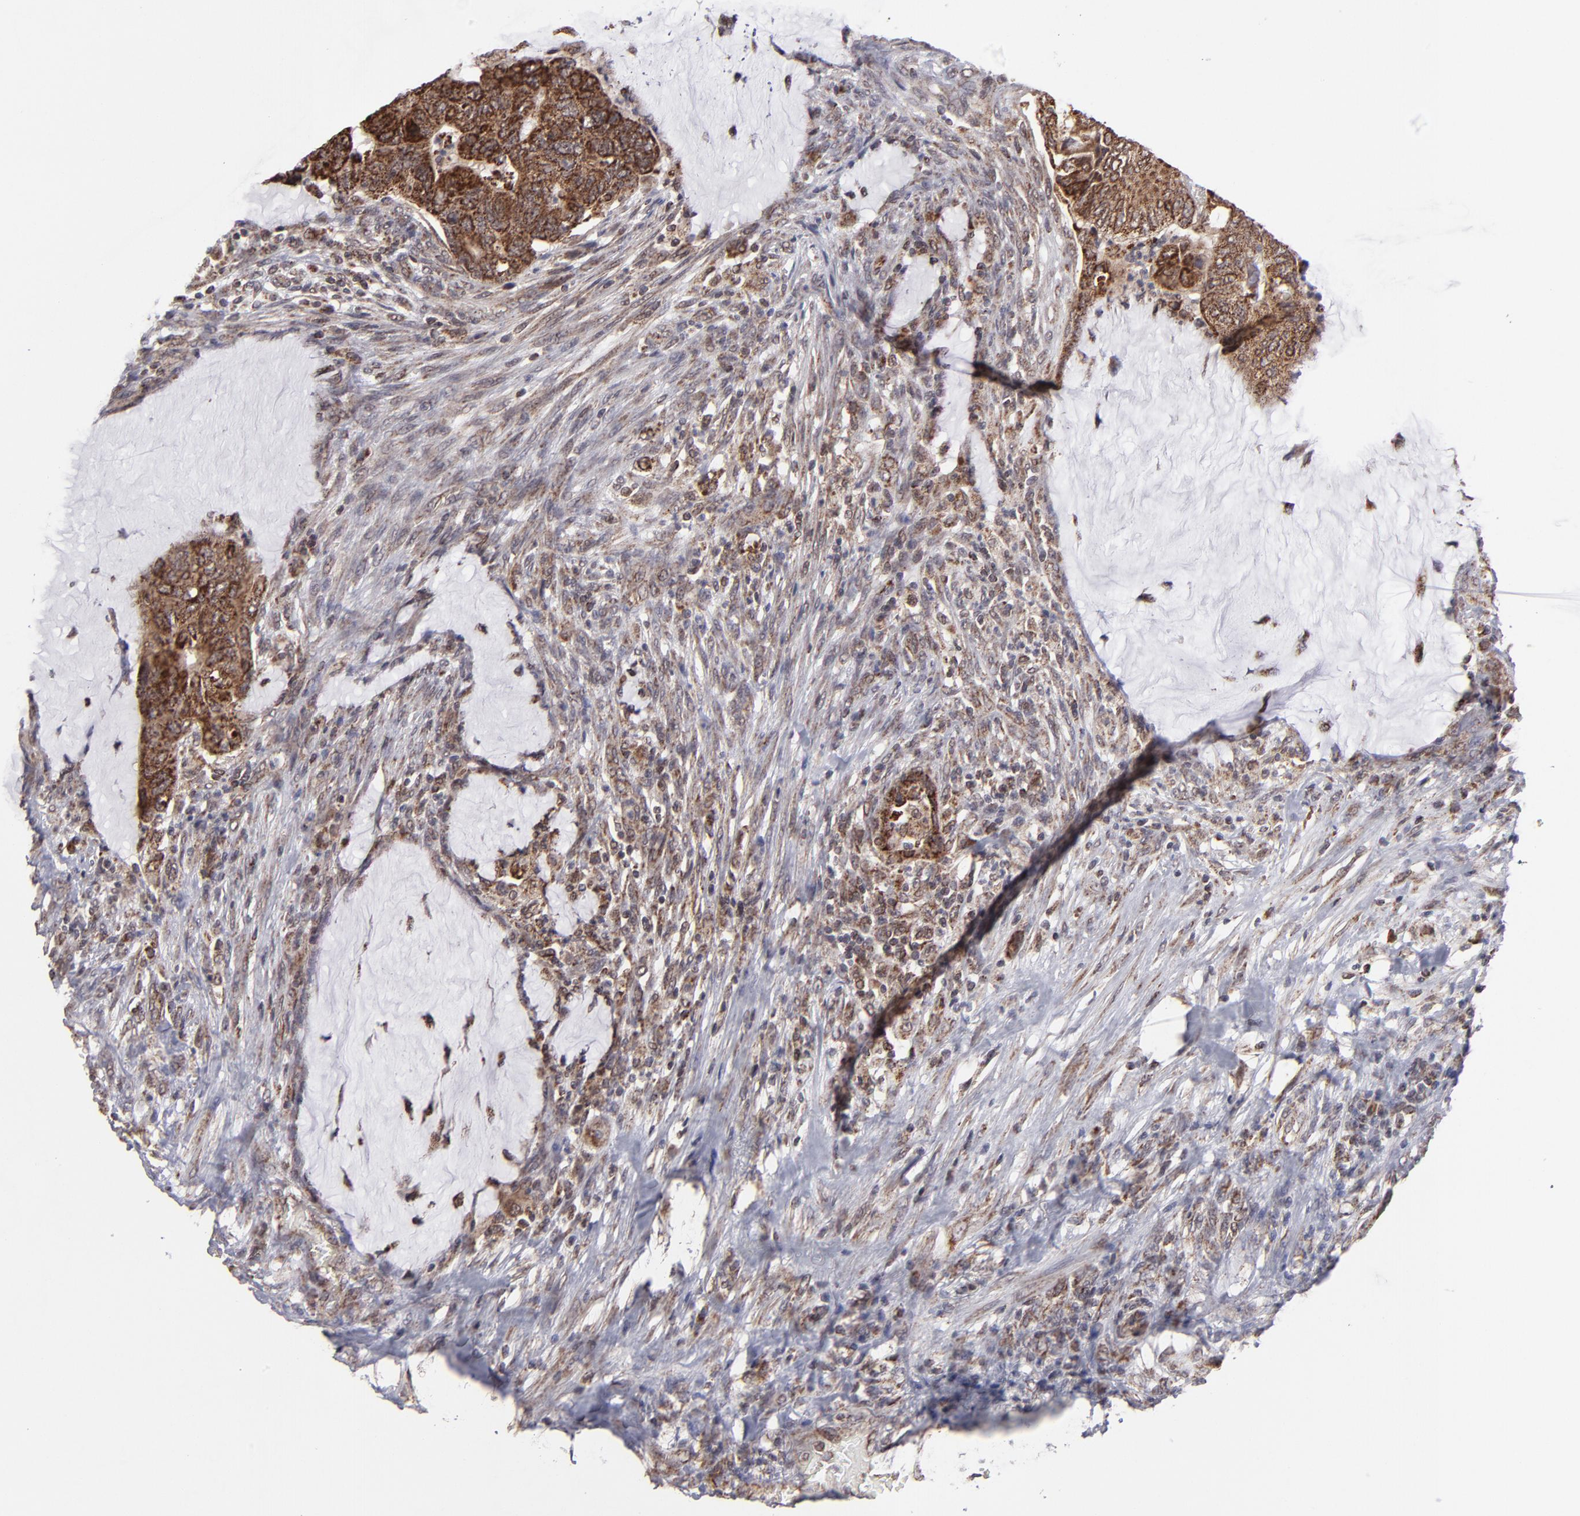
{"staining": {"intensity": "moderate", "quantity": ">75%", "location": "cytoplasmic/membranous"}, "tissue": "colorectal cancer", "cell_type": "Tumor cells", "image_type": "cancer", "snomed": [{"axis": "morphology", "description": "Normal tissue, NOS"}, {"axis": "morphology", "description": "Adenocarcinoma, NOS"}, {"axis": "topography", "description": "Rectum"}], "caption": "A photomicrograph of adenocarcinoma (colorectal) stained for a protein displays moderate cytoplasmic/membranous brown staining in tumor cells.", "gene": "SLC15A1", "patient": {"sex": "male", "age": 92}}